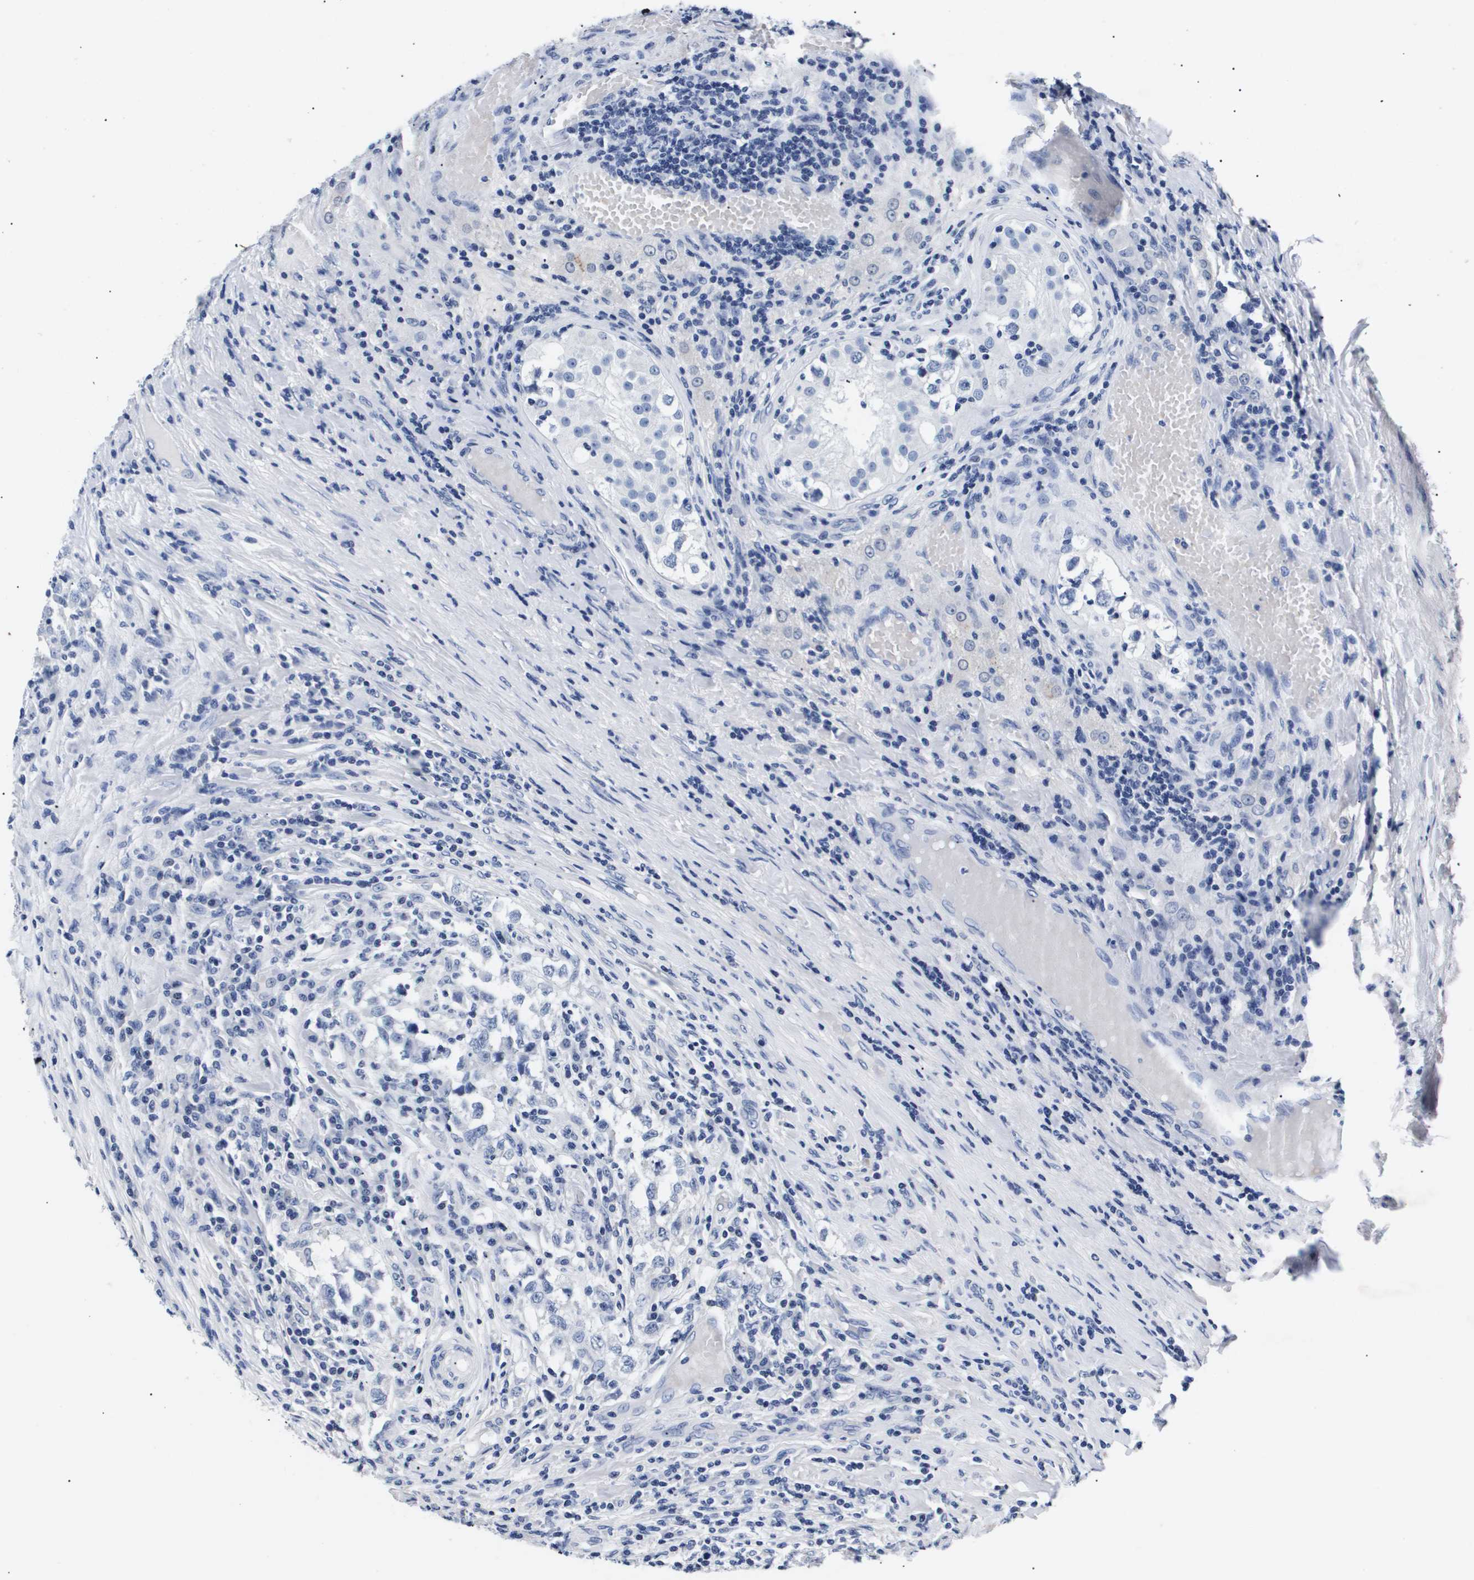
{"staining": {"intensity": "negative", "quantity": "none", "location": "none"}, "tissue": "testis cancer", "cell_type": "Tumor cells", "image_type": "cancer", "snomed": [{"axis": "morphology", "description": "Carcinoma, Embryonal, NOS"}, {"axis": "topography", "description": "Testis"}], "caption": "High magnification brightfield microscopy of testis embryonal carcinoma stained with DAB (brown) and counterstained with hematoxylin (blue): tumor cells show no significant positivity. (Immunohistochemistry (ihc), brightfield microscopy, high magnification).", "gene": "ATP6V0A4", "patient": {"sex": "male", "age": 21}}